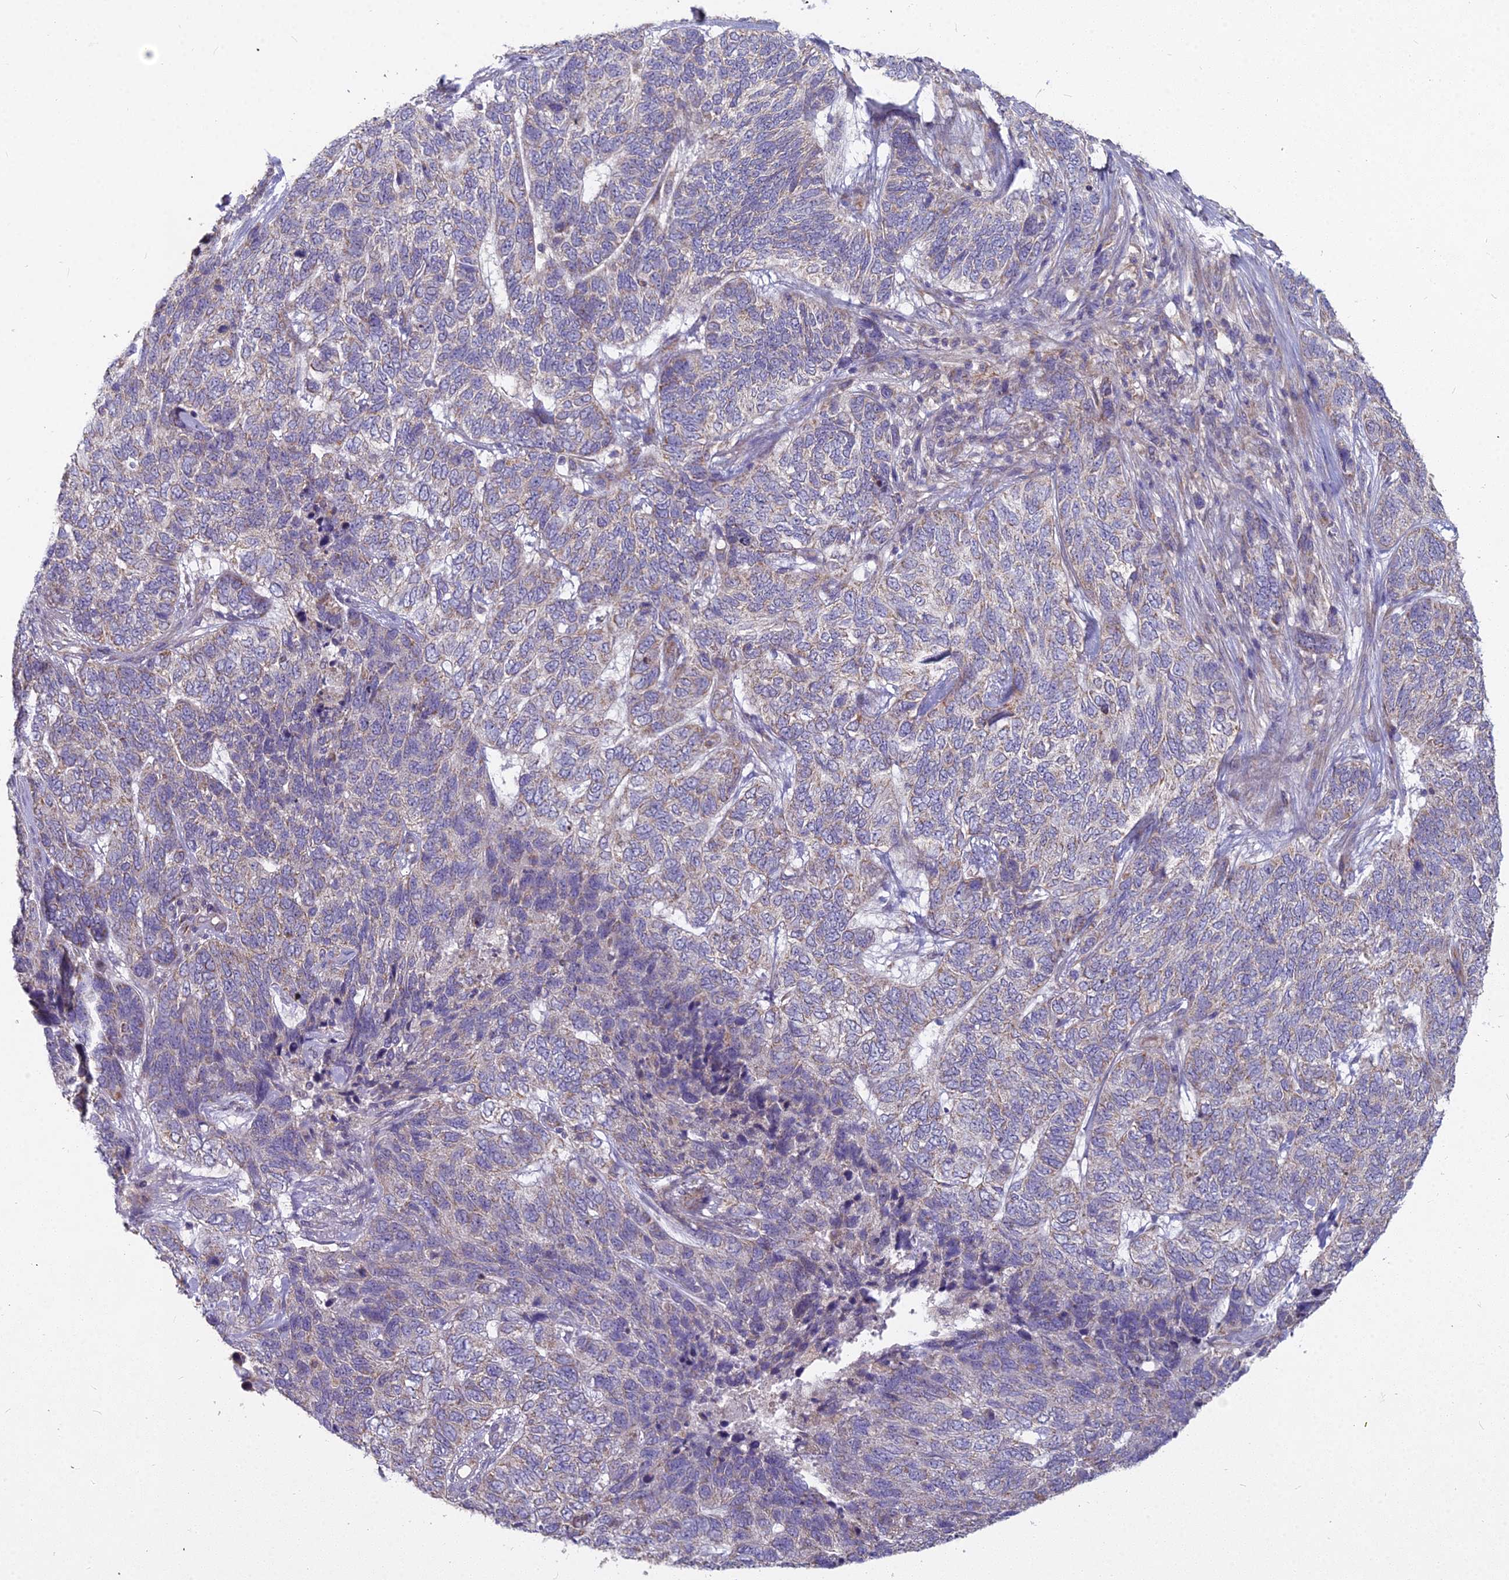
{"staining": {"intensity": "weak", "quantity": "25%-75%", "location": "cytoplasmic/membranous"}, "tissue": "skin cancer", "cell_type": "Tumor cells", "image_type": "cancer", "snomed": [{"axis": "morphology", "description": "Basal cell carcinoma"}, {"axis": "topography", "description": "Skin"}], "caption": "Immunohistochemistry (IHC) staining of basal cell carcinoma (skin), which demonstrates low levels of weak cytoplasmic/membranous positivity in about 25%-75% of tumor cells indicating weak cytoplasmic/membranous protein staining. The staining was performed using DAB (brown) for protein detection and nuclei were counterstained in hematoxylin (blue).", "gene": "MICU2", "patient": {"sex": "female", "age": 65}}